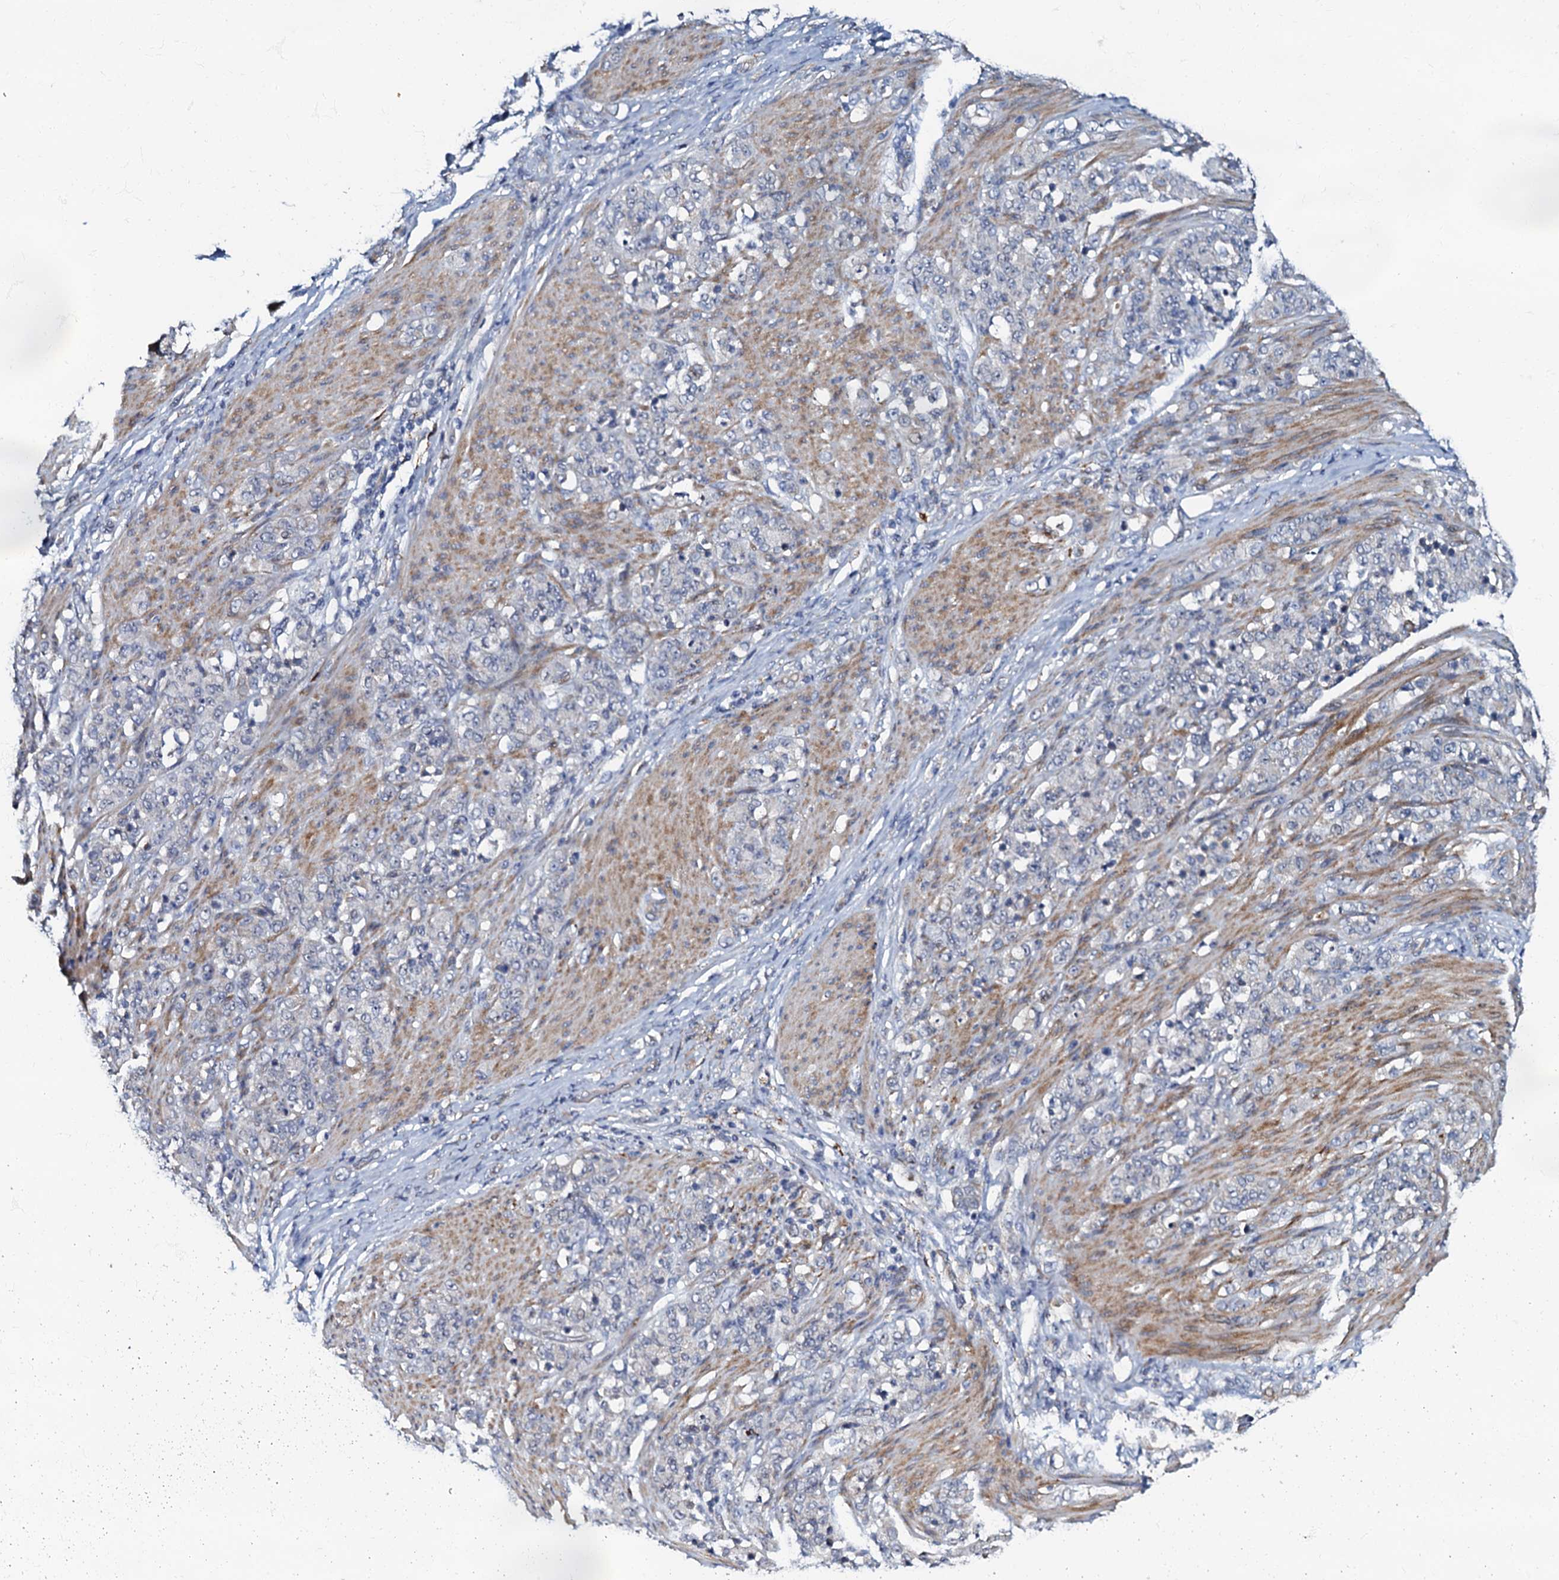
{"staining": {"intensity": "negative", "quantity": "none", "location": "none"}, "tissue": "stomach cancer", "cell_type": "Tumor cells", "image_type": "cancer", "snomed": [{"axis": "morphology", "description": "Adenocarcinoma, NOS"}, {"axis": "topography", "description": "Stomach"}], "caption": "Tumor cells are negative for protein expression in human stomach cancer (adenocarcinoma).", "gene": "OLAH", "patient": {"sex": "female", "age": 79}}